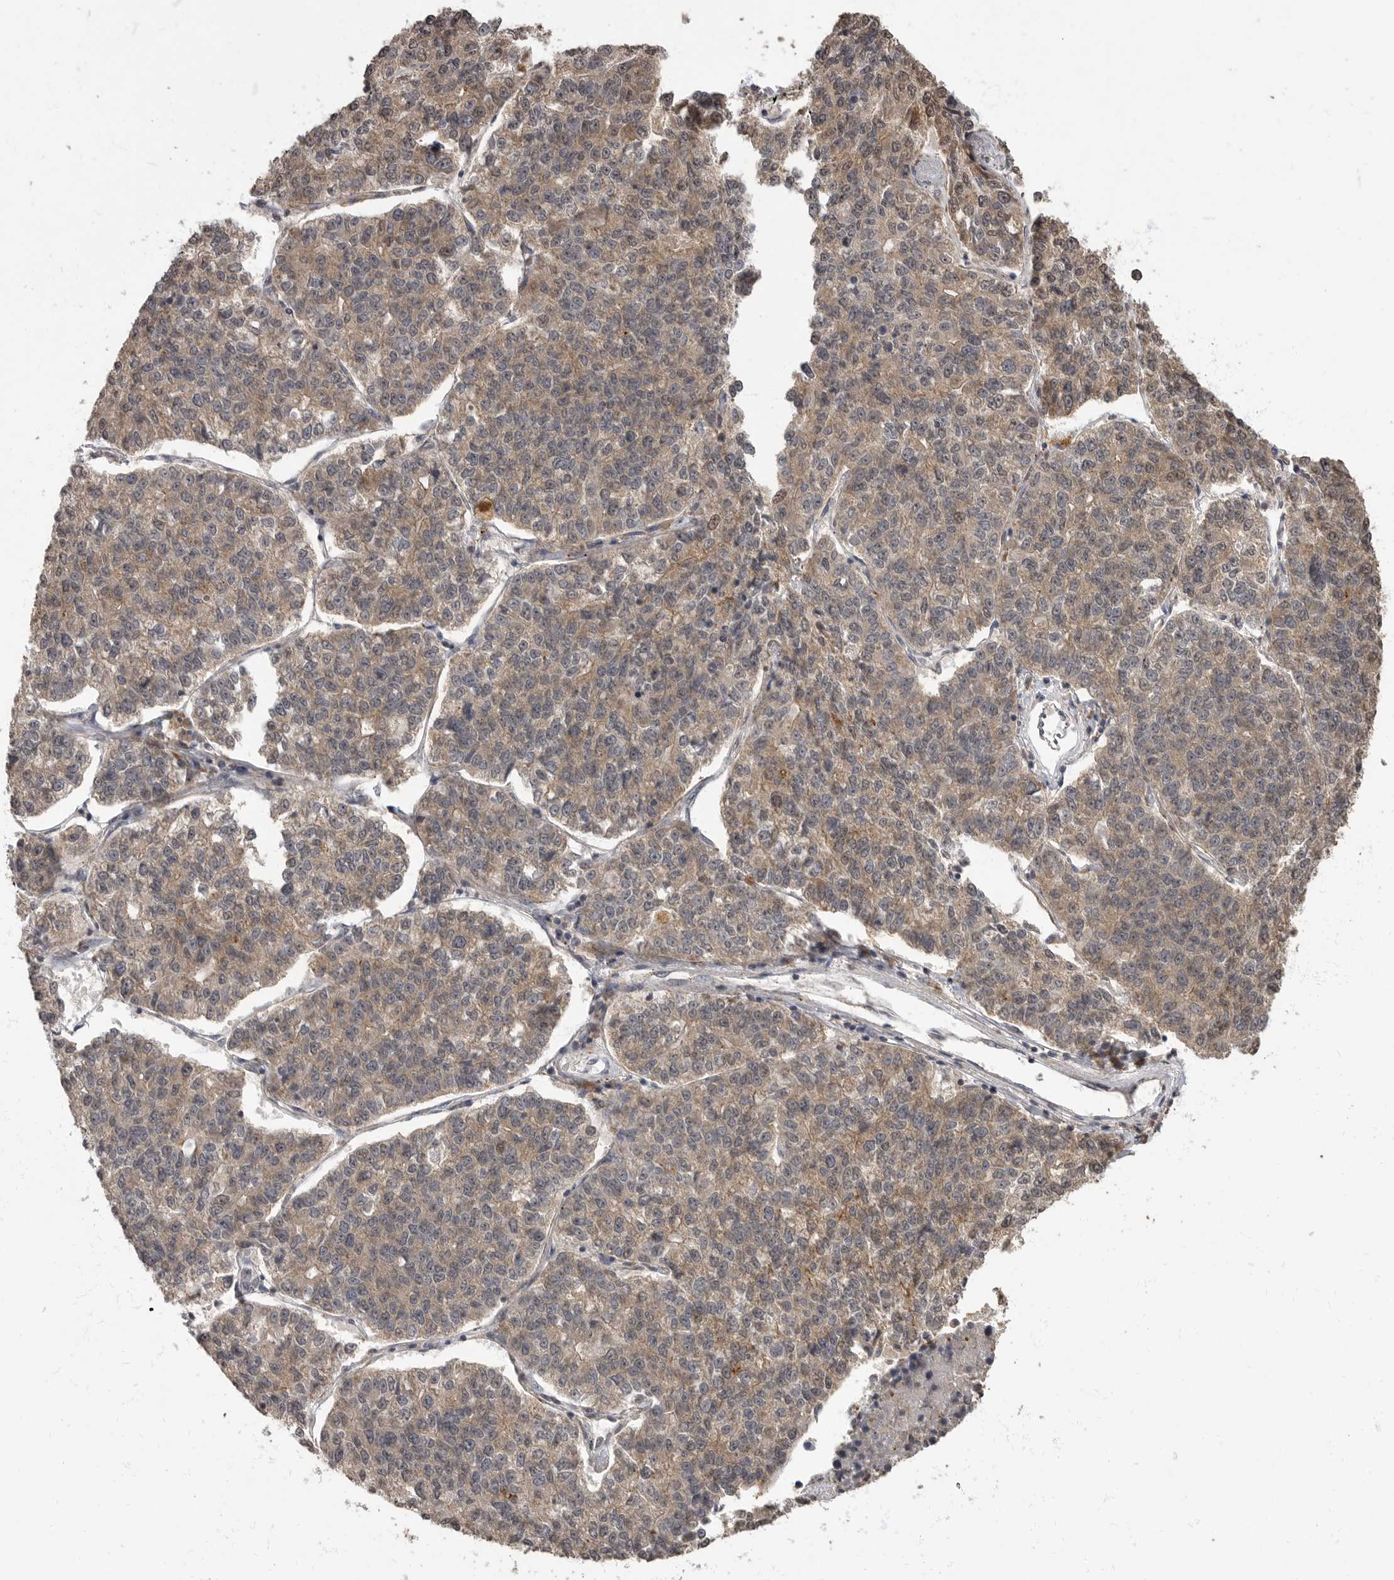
{"staining": {"intensity": "weak", "quantity": ">75%", "location": "cytoplasmic/membranous"}, "tissue": "lung cancer", "cell_type": "Tumor cells", "image_type": "cancer", "snomed": [{"axis": "morphology", "description": "Adenocarcinoma, NOS"}, {"axis": "topography", "description": "Lung"}], "caption": "Immunohistochemical staining of adenocarcinoma (lung) reveals low levels of weak cytoplasmic/membranous positivity in about >75% of tumor cells. The protein of interest is shown in brown color, while the nuclei are stained blue.", "gene": "MAFG", "patient": {"sex": "male", "age": 49}}